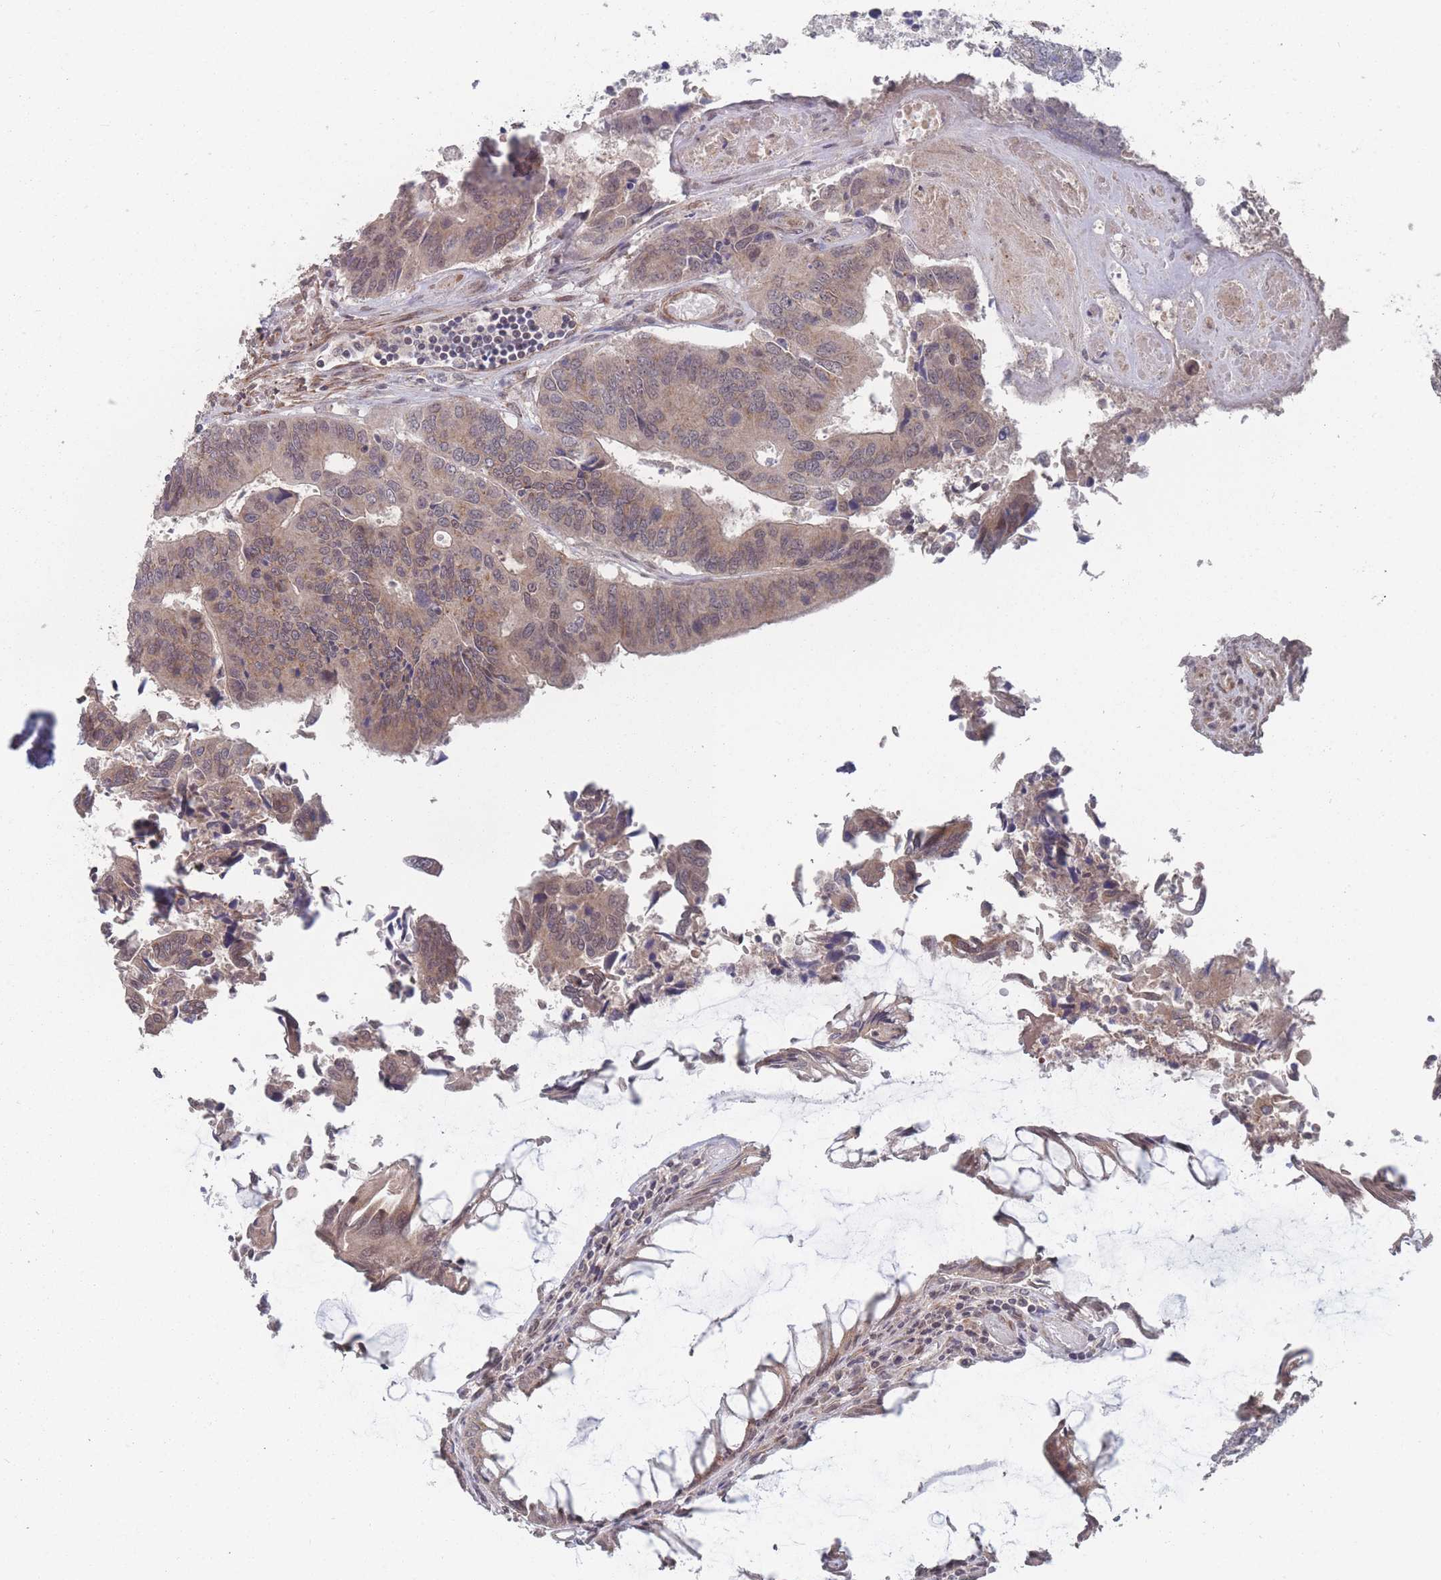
{"staining": {"intensity": "weak", "quantity": "25%-75%", "location": "cytoplasmic/membranous,nuclear"}, "tissue": "colorectal cancer", "cell_type": "Tumor cells", "image_type": "cancer", "snomed": [{"axis": "morphology", "description": "Adenocarcinoma, NOS"}, {"axis": "topography", "description": "Colon"}], "caption": "About 25%-75% of tumor cells in human colorectal adenocarcinoma display weak cytoplasmic/membranous and nuclear protein staining as visualized by brown immunohistochemical staining.", "gene": "CNTRL", "patient": {"sex": "female", "age": 67}}